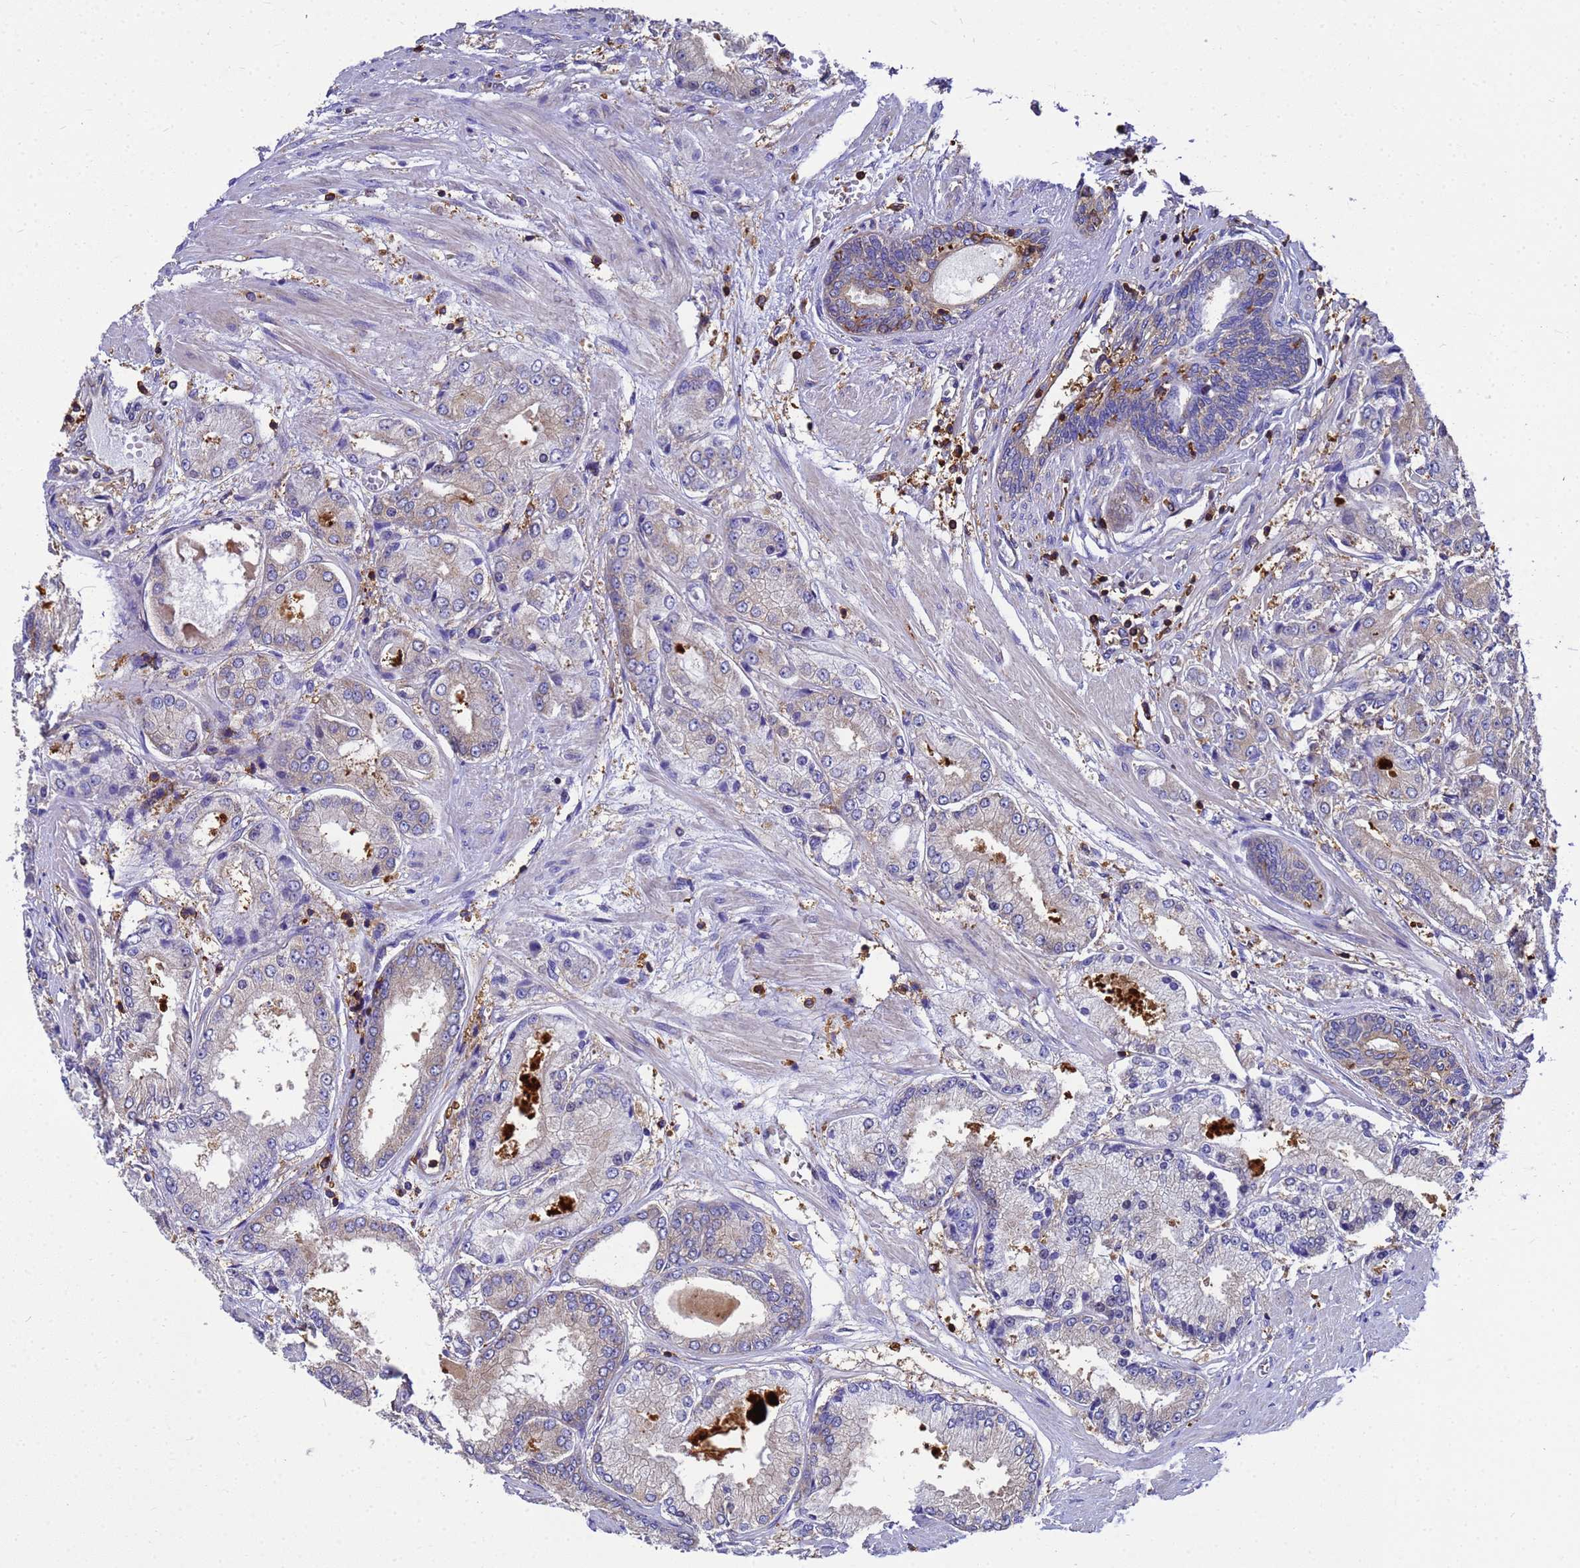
{"staining": {"intensity": "negative", "quantity": "none", "location": "none"}, "tissue": "prostate cancer", "cell_type": "Tumor cells", "image_type": "cancer", "snomed": [{"axis": "morphology", "description": "Adenocarcinoma, High grade"}, {"axis": "topography", "description": "Prostate"}], "caption": "An image of human prostate cancer (adenocarcinoma (high-grade)) is negative for staining in tumor cells.", "gene": "ZNF235", "patient": {"sex": "male", "age": 59}}